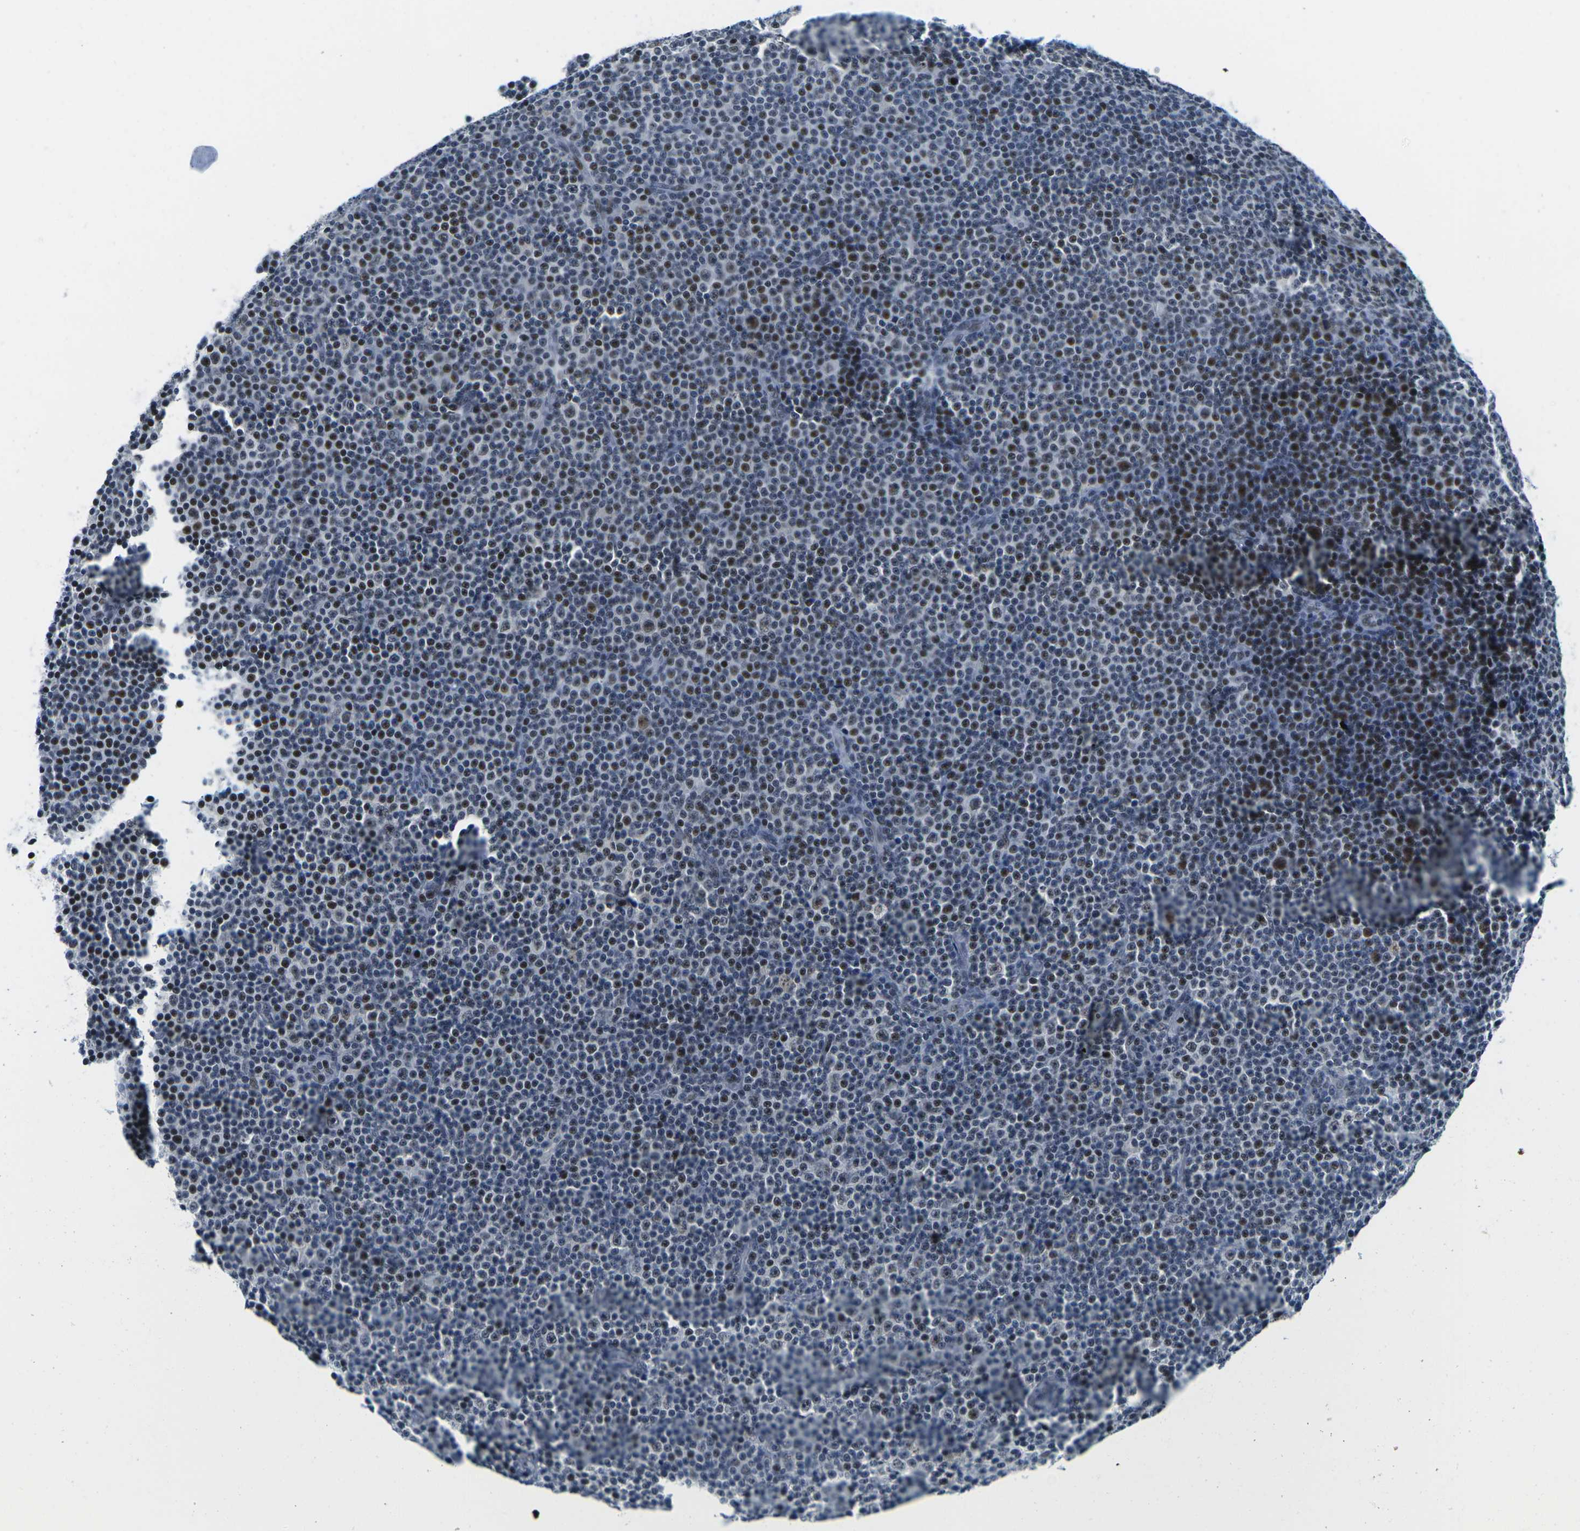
{"staining": {"intensity": "moderate", "quantity": "25%-75%", "location": "nuclear"}, "tissue": "lymphoma", "cell_type": "Tumor cells", "image_type": "cancer", "snomed": [{"axis": "morphology", "description": "Malignant lymphoma, non-Hodgkin's type, Low grade"}, {"axis": "topography", "description": "Lymph node"}], "caption": "Low-grade malignant lymphoma, non-Hodgkin's type was stained to show a protein in brown. There is medium levels of moderate nuclear expression in approximately 25%-75% of tumor cells.", "gene": "PRPF8", "patient": {"sex": "female", "age": 67}}